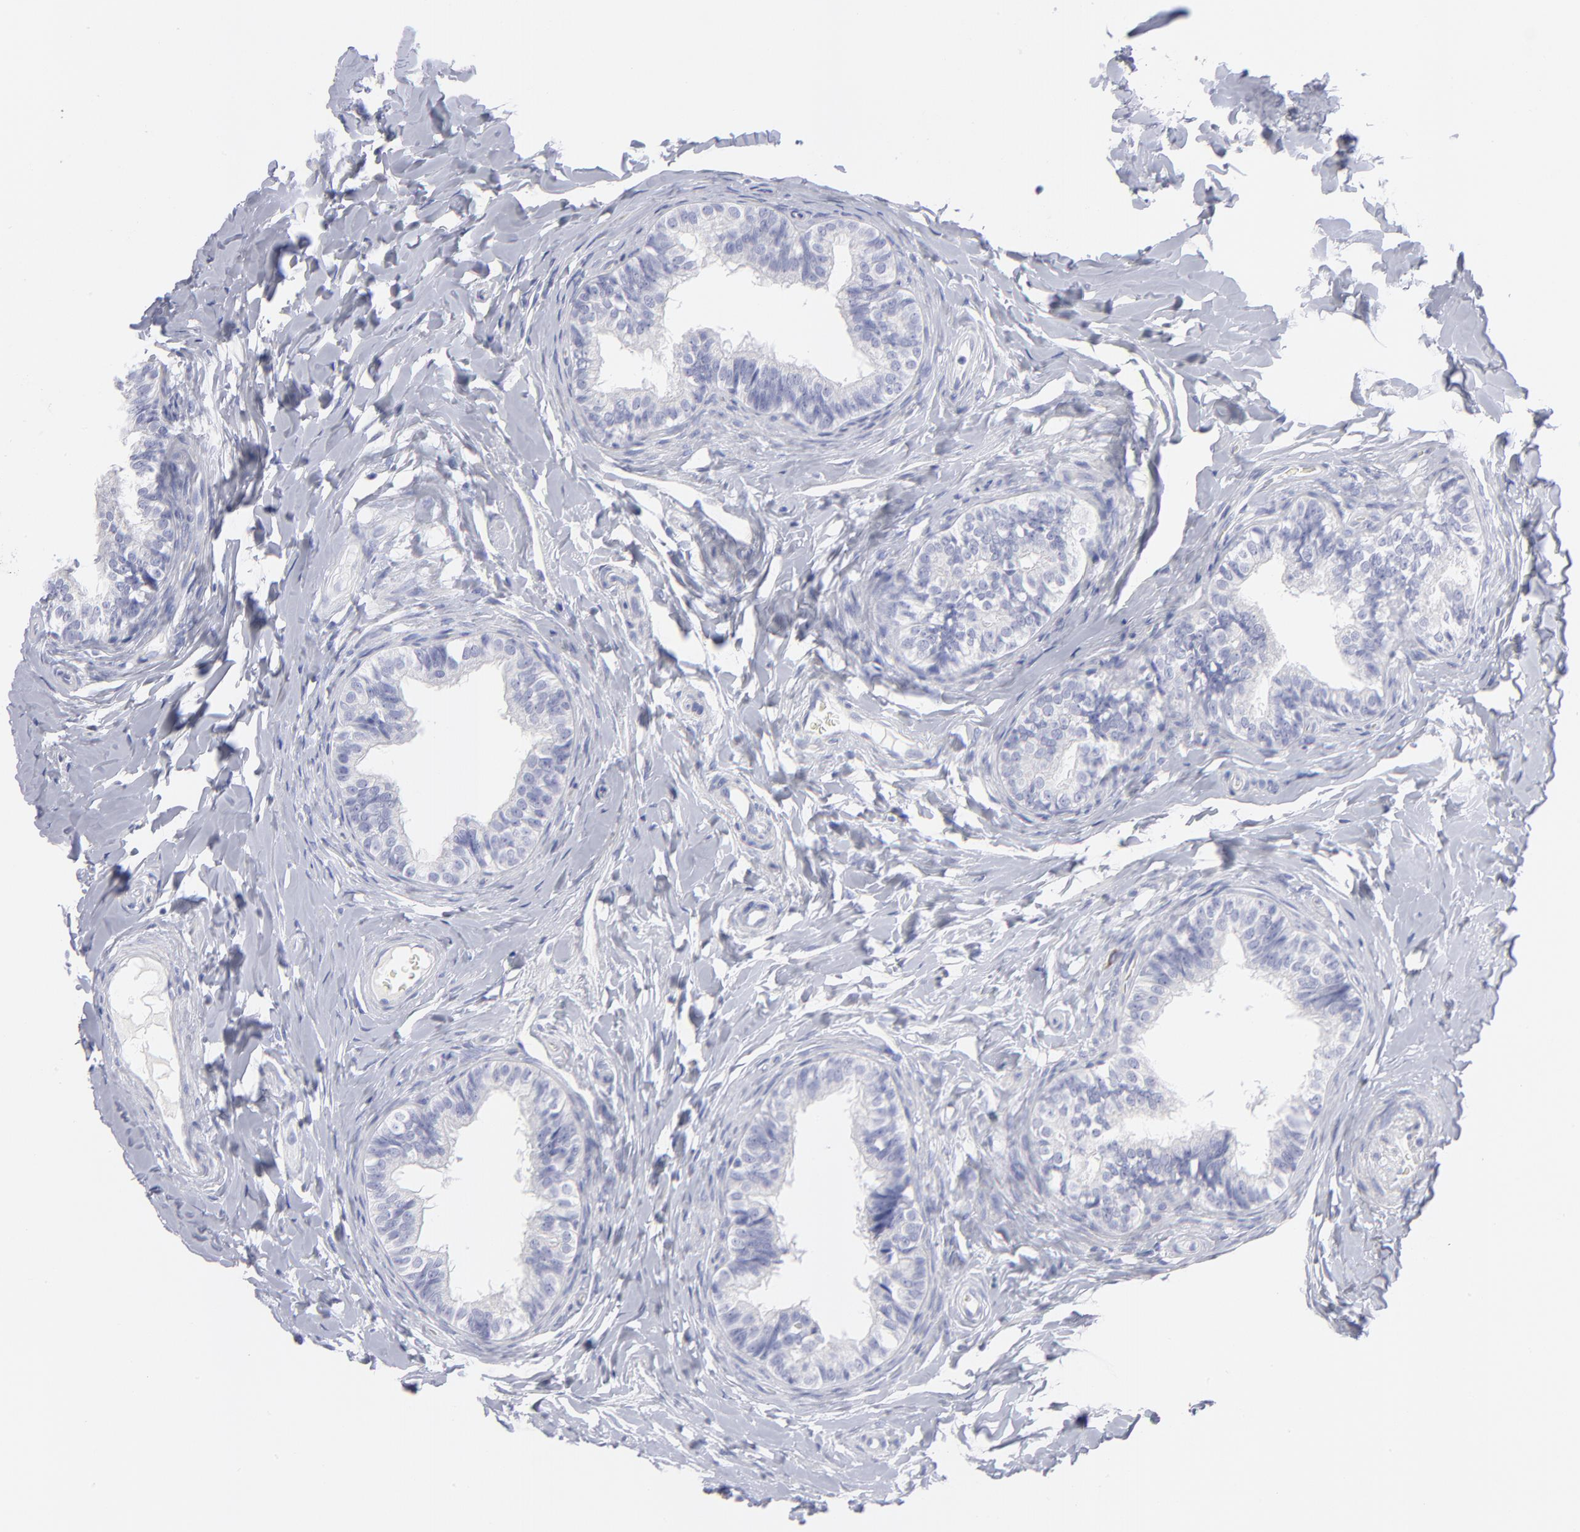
{"staining": {"intensity": "negative", "quantity": "none", "location": "none"}, "tissue": "epididymis", "cell_type": "Glandular cells", "image_type": "normal", "snomed": [{"axis": "morphology", "description": "Normal tissue, NOS"}, {"axis": "topography", "description": "Epididymis"}], "caption": "IHC histopathology image of benign epididymis stained for a protein (brown), which demonstrates no positivity in glandular cells.", "gene": "CCNB1", "patient": {"sex": "male", "age": 26}}